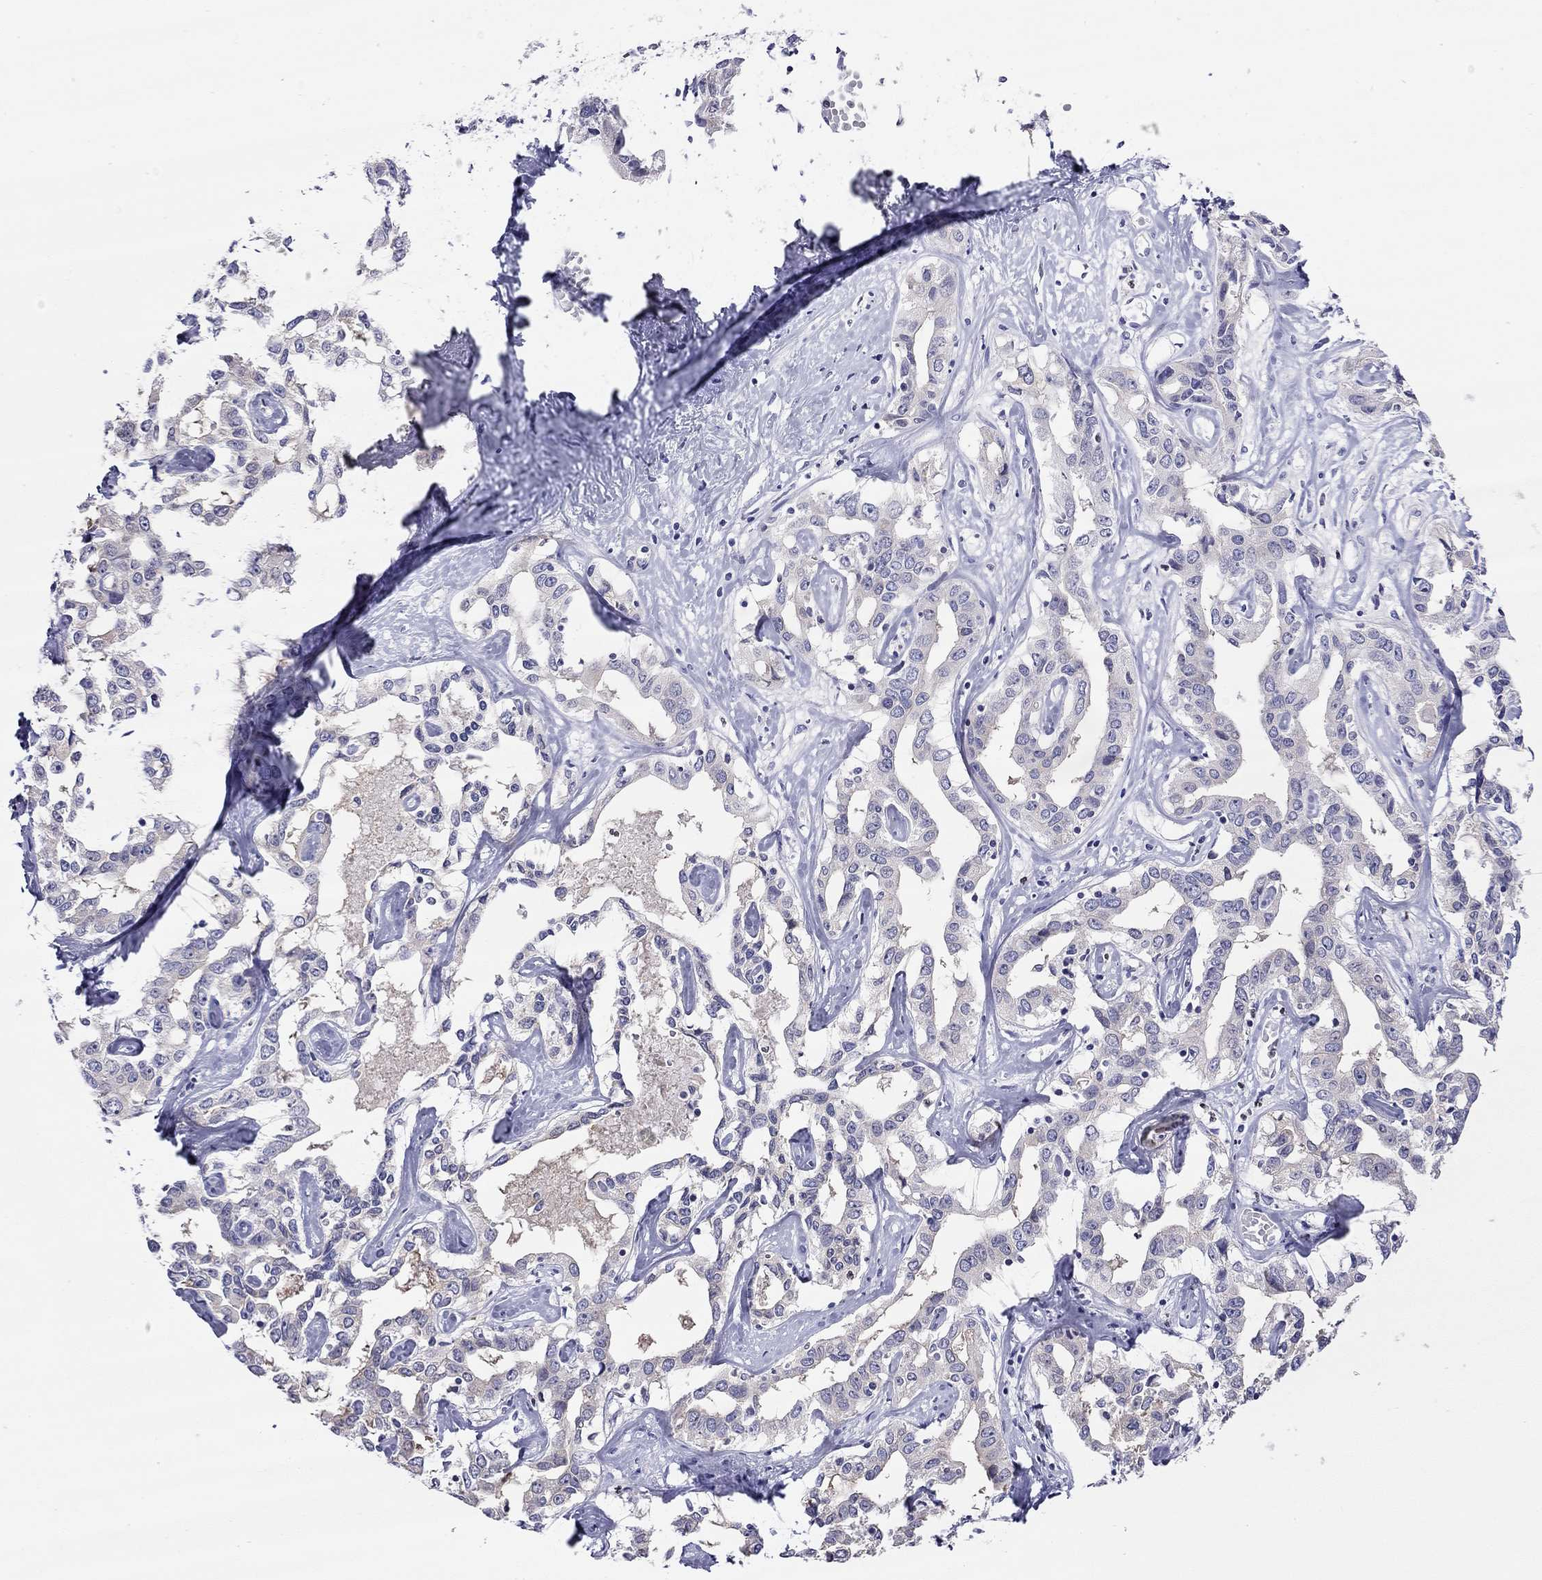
{"staining": {"intensity": "negative", "quantity": "none", "location": "none"}, "tissue": "liver cancer", "cell_type": "Tumor cells", "image_type": "cancer", "snomed": [{"axis": "morphology", "description": "Cholangiocarcinoma"}, {"axis": "topography", "description": "Liver"}], "caption": "DAB (3,3'-diaminobenzidine) immunohistochemical staining of cholangiocarcinoma (liver) reveals no significant positivity in tumor cells.", "gene": "SLC46A2", "patient": {"sex": "male", "age": 59}}